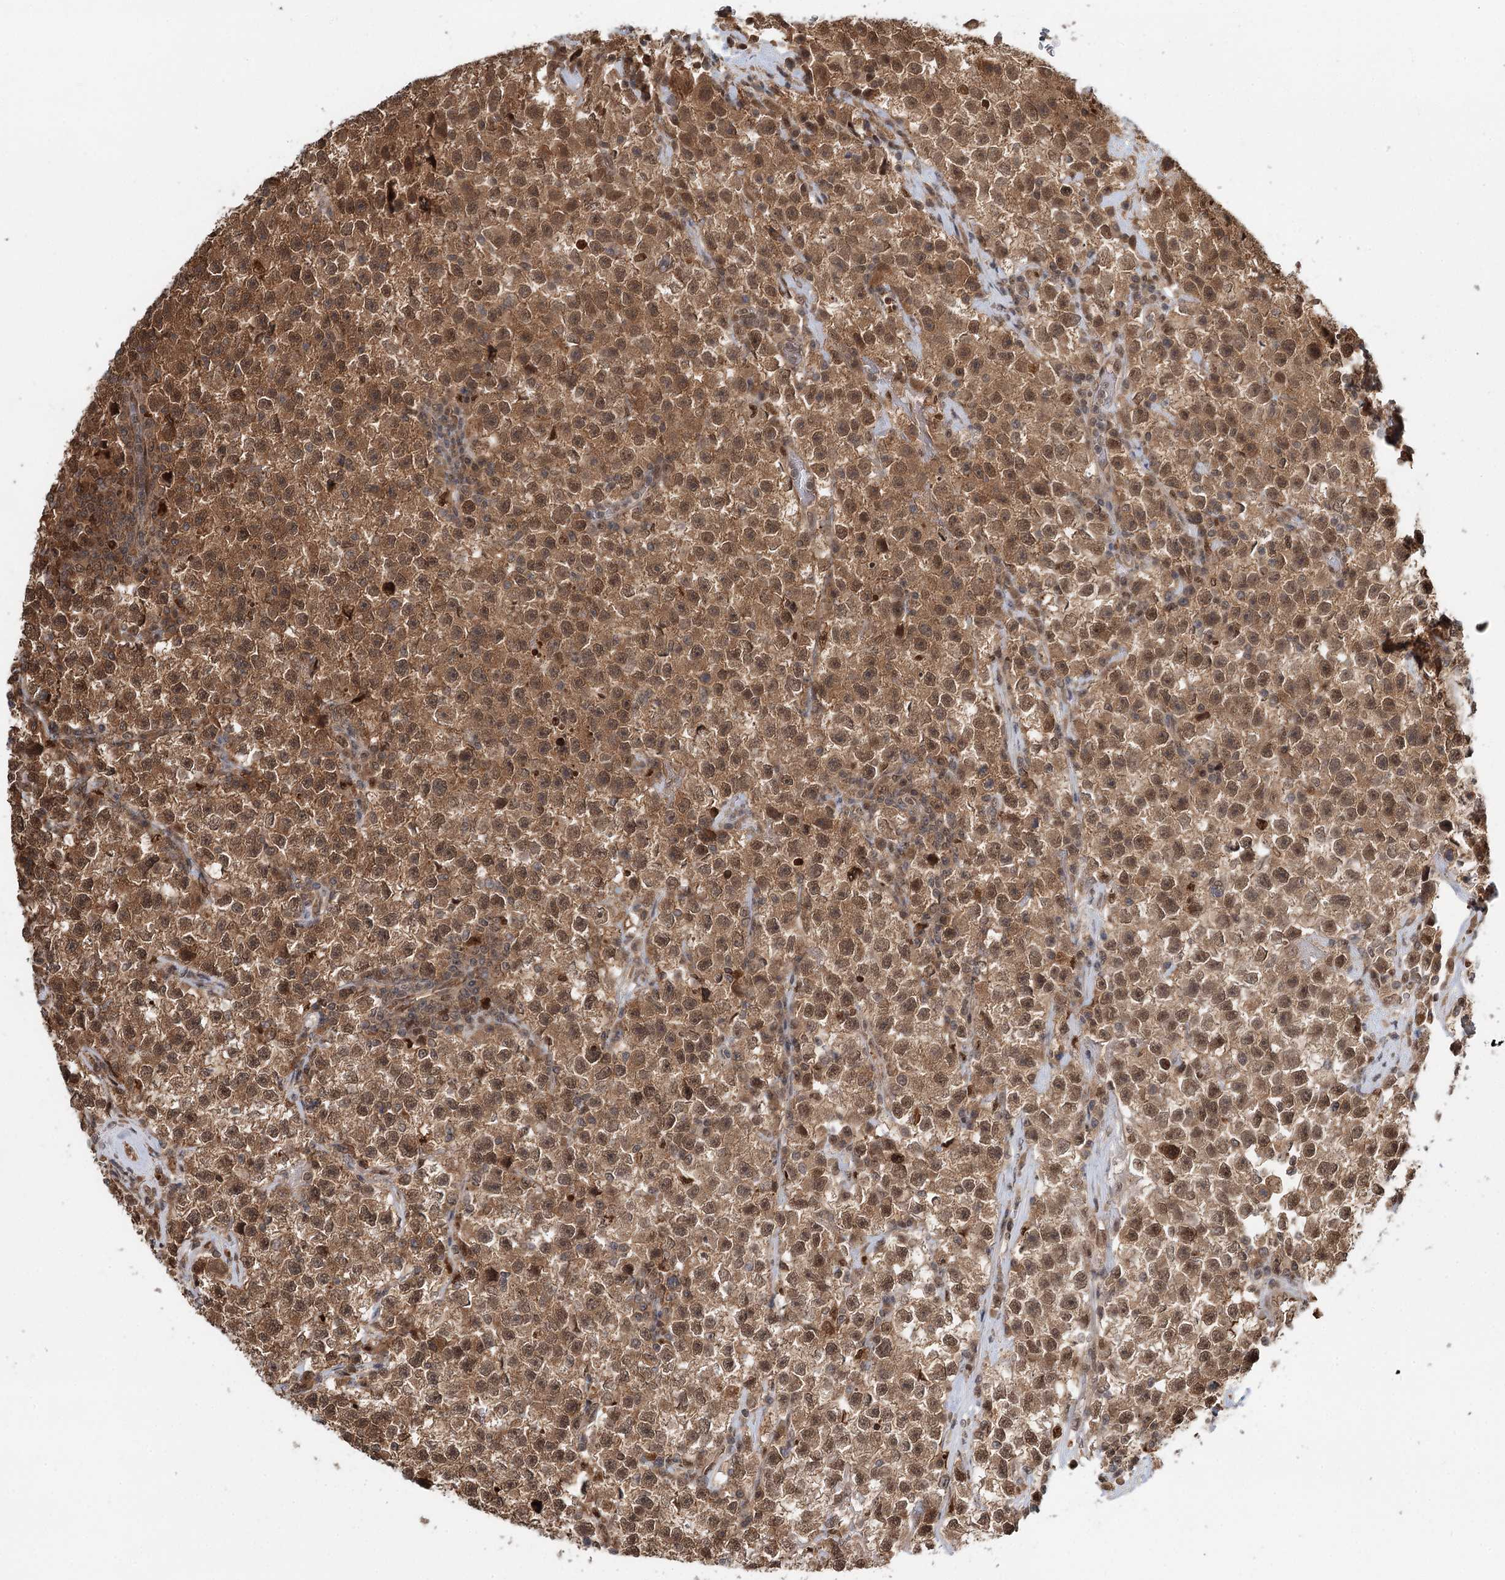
{"staining": {"intensity": "moderate", "quantity": ">75%", "location": "cytoplasmic/membranous,nuclear"}, "tissue": "testis cancer", "cell_type": "Tumor cells", "image_type": "cancer", "snomed": [{"axis": "morphology", "description": "Seminoma, NOS"}, {"axis": "topography", "description": "Testis"}], "caption": "Immunohistochemistry (IHC) (DAB (3,3'-diaminobenzidine)) staining of human testis seminoma reveals moderate cytoplasmic/membranous and nuclear protein staining in approximately >75% of tumor cells.", "gene": "N6AMT1", "patient": {"sex": "male", "age": 22}}